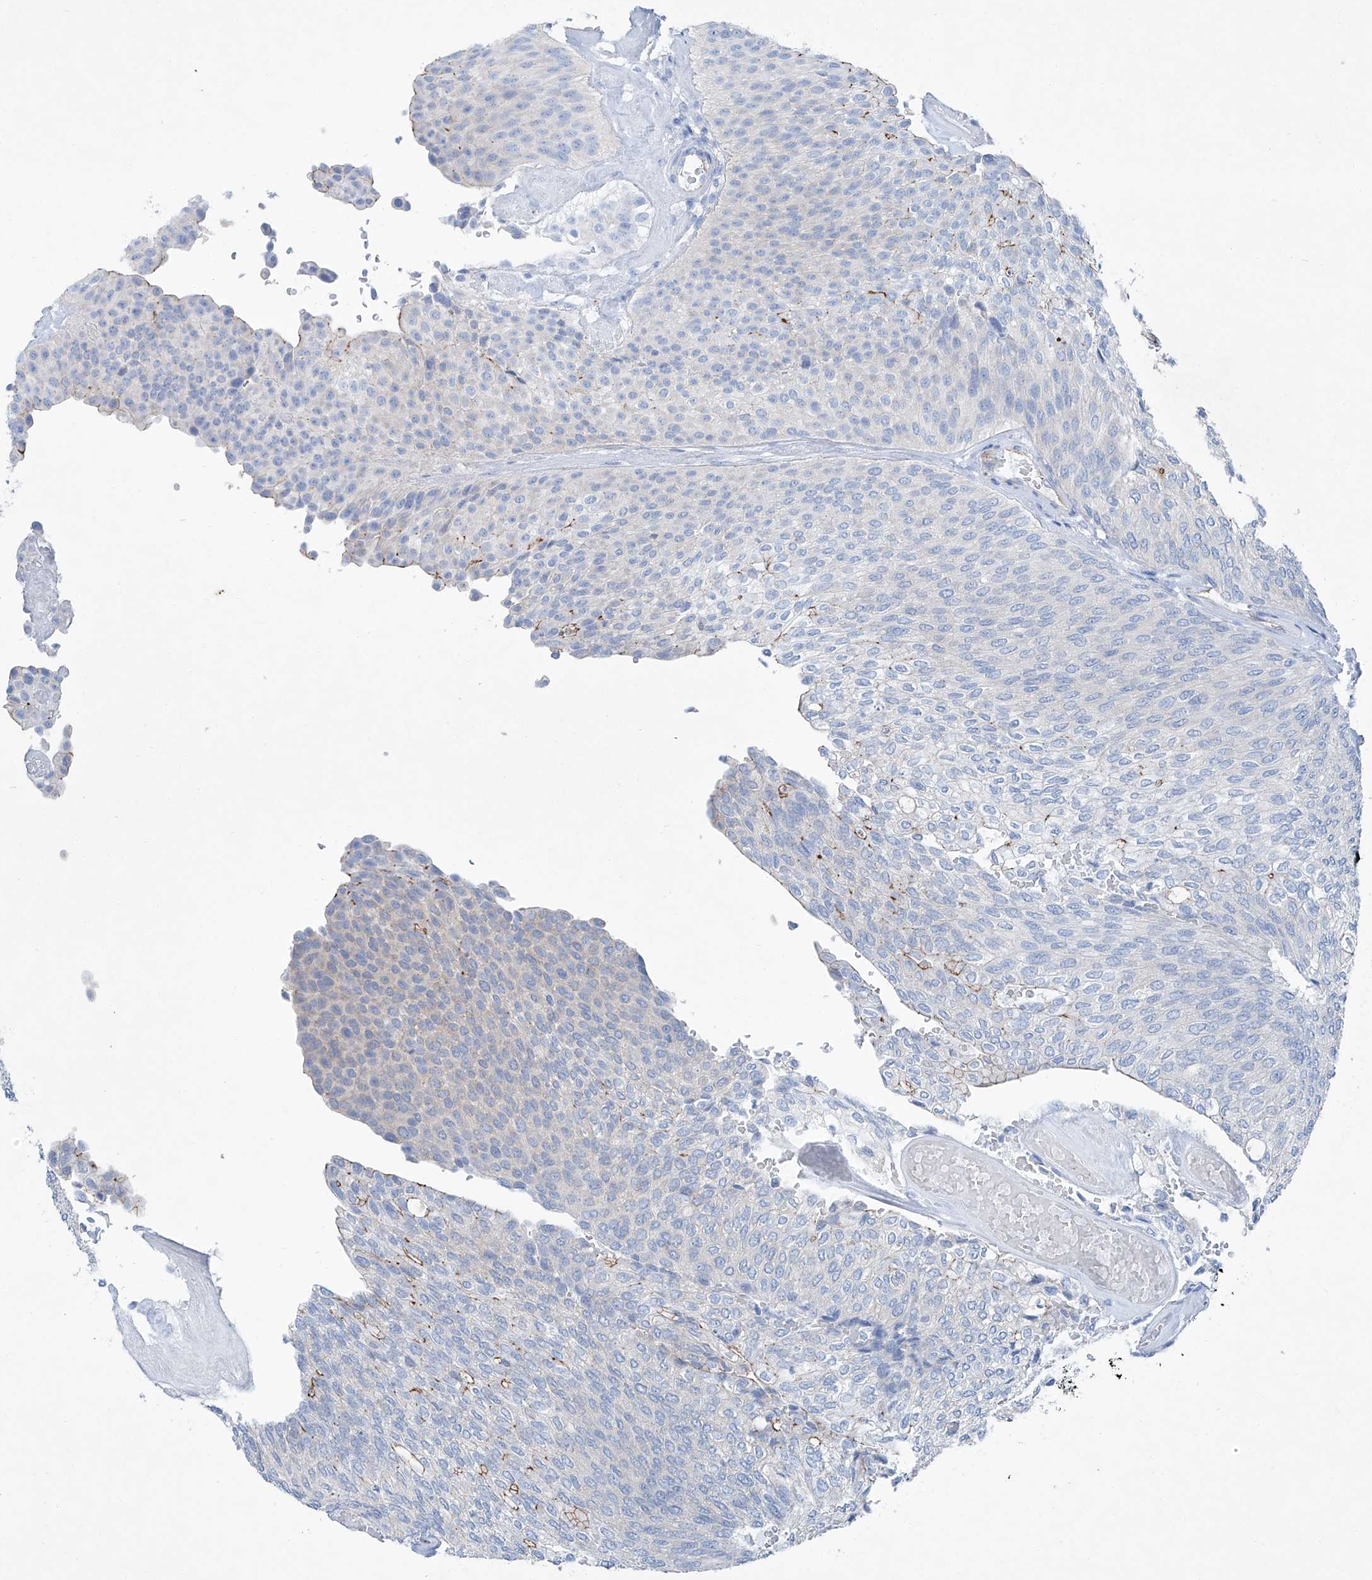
{"staining": {"intensity": "negative", "quantity": "none", "location": "none"}, "tissue": "urothelial cancer", "cell_type": "Tumor cells", "image_type": "cancer", "snomed": [{"axis": "morphology", "description": "Urothelial carcinoma, Low grade"}, {"axis": "topography", "description": "Urinary bladder"}], "caption": "DAB (3,3'-diaminobenzidine) immunohistochemical staining of human urothelial carcinoma (low-grade) shows no significant staining in tumor cells.", "gene": "MAGI1", "patient": {"sex": "female", "age": 79}}